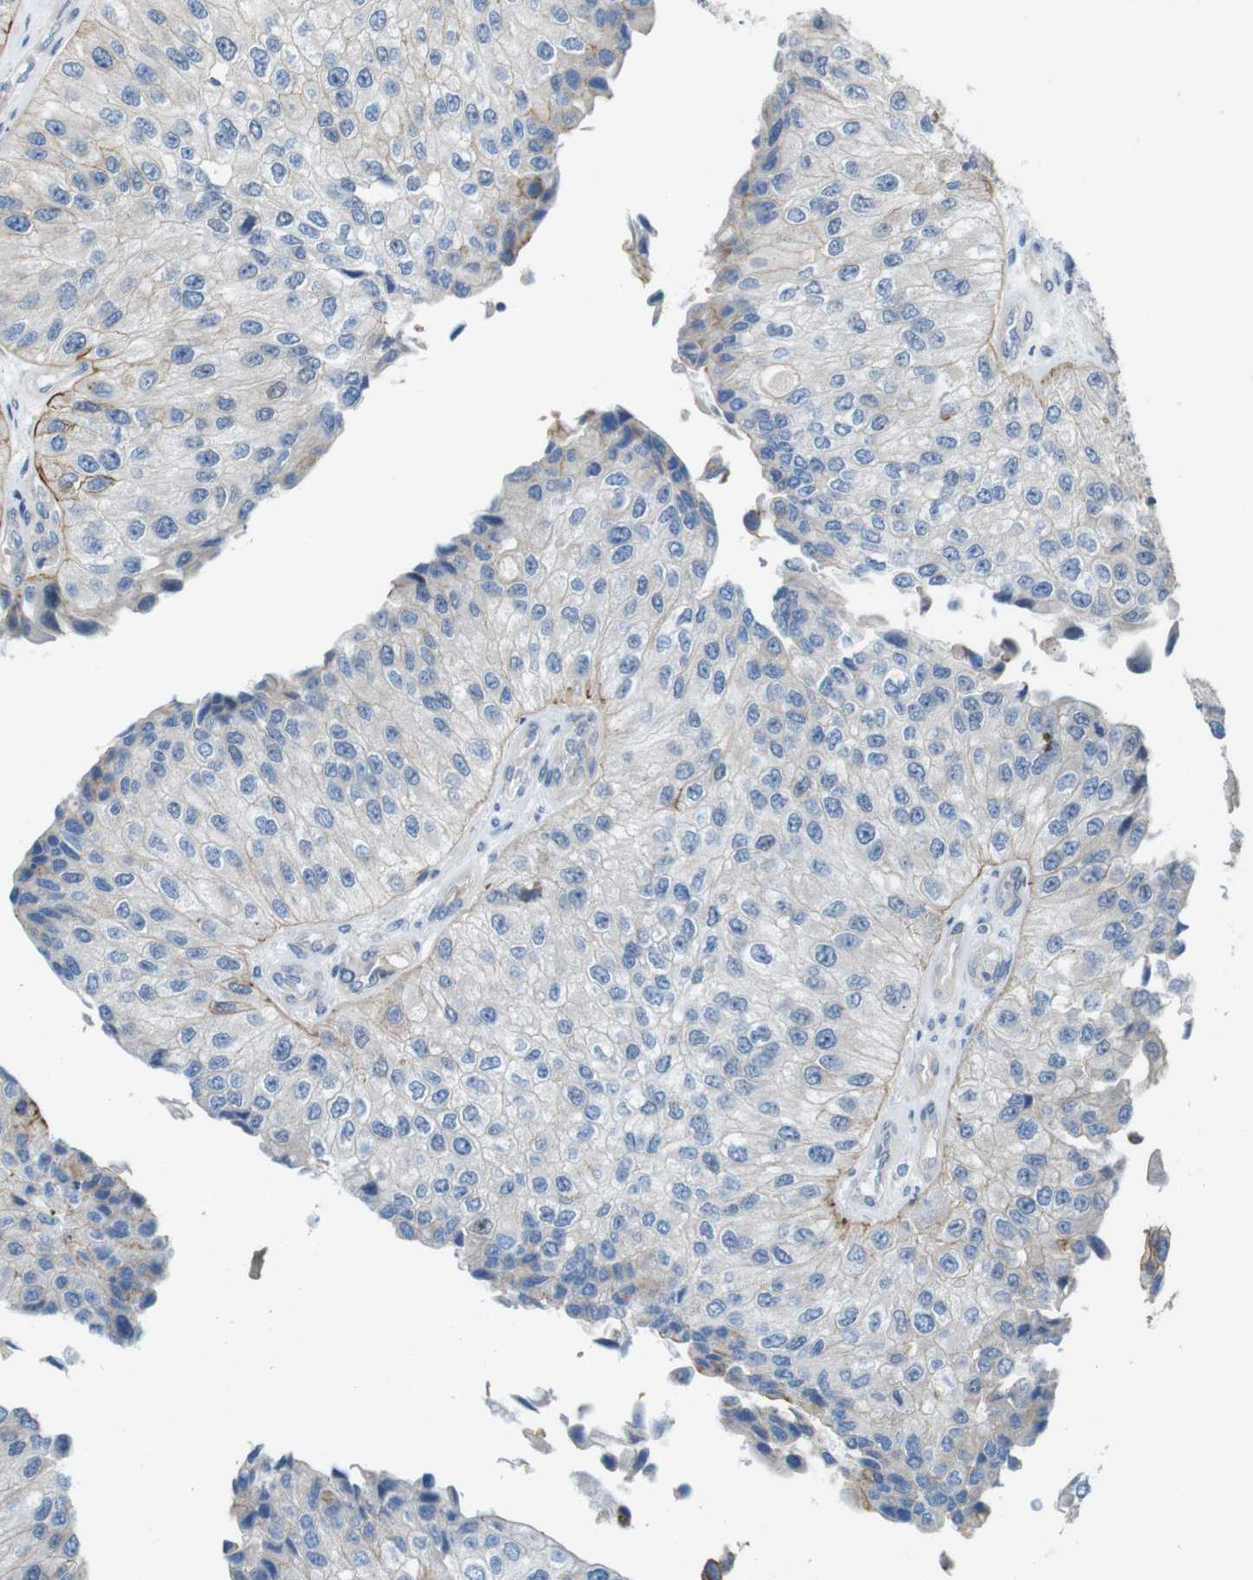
{"staining": {"intensity": "negative", "quantity": "none", "location": "none"}, "tissue": "urothelial cancer", "cell_type": "Tumor cells", "image_type": "cancer", "snomed": [{"axis": "morphology", "description": "Urothelial carcinoma, High grade"}, {"axis": "topography", "description": "Kidney"}, {"axis": "topography", "description": "Urinary bladder"}], "caption": "High-grade urothelial carcinoma was stained to show a protein in brown. There is no significant staining in tumor cells.", "gene": "SKI", "patient": {"sex": "male", "age": 77}}